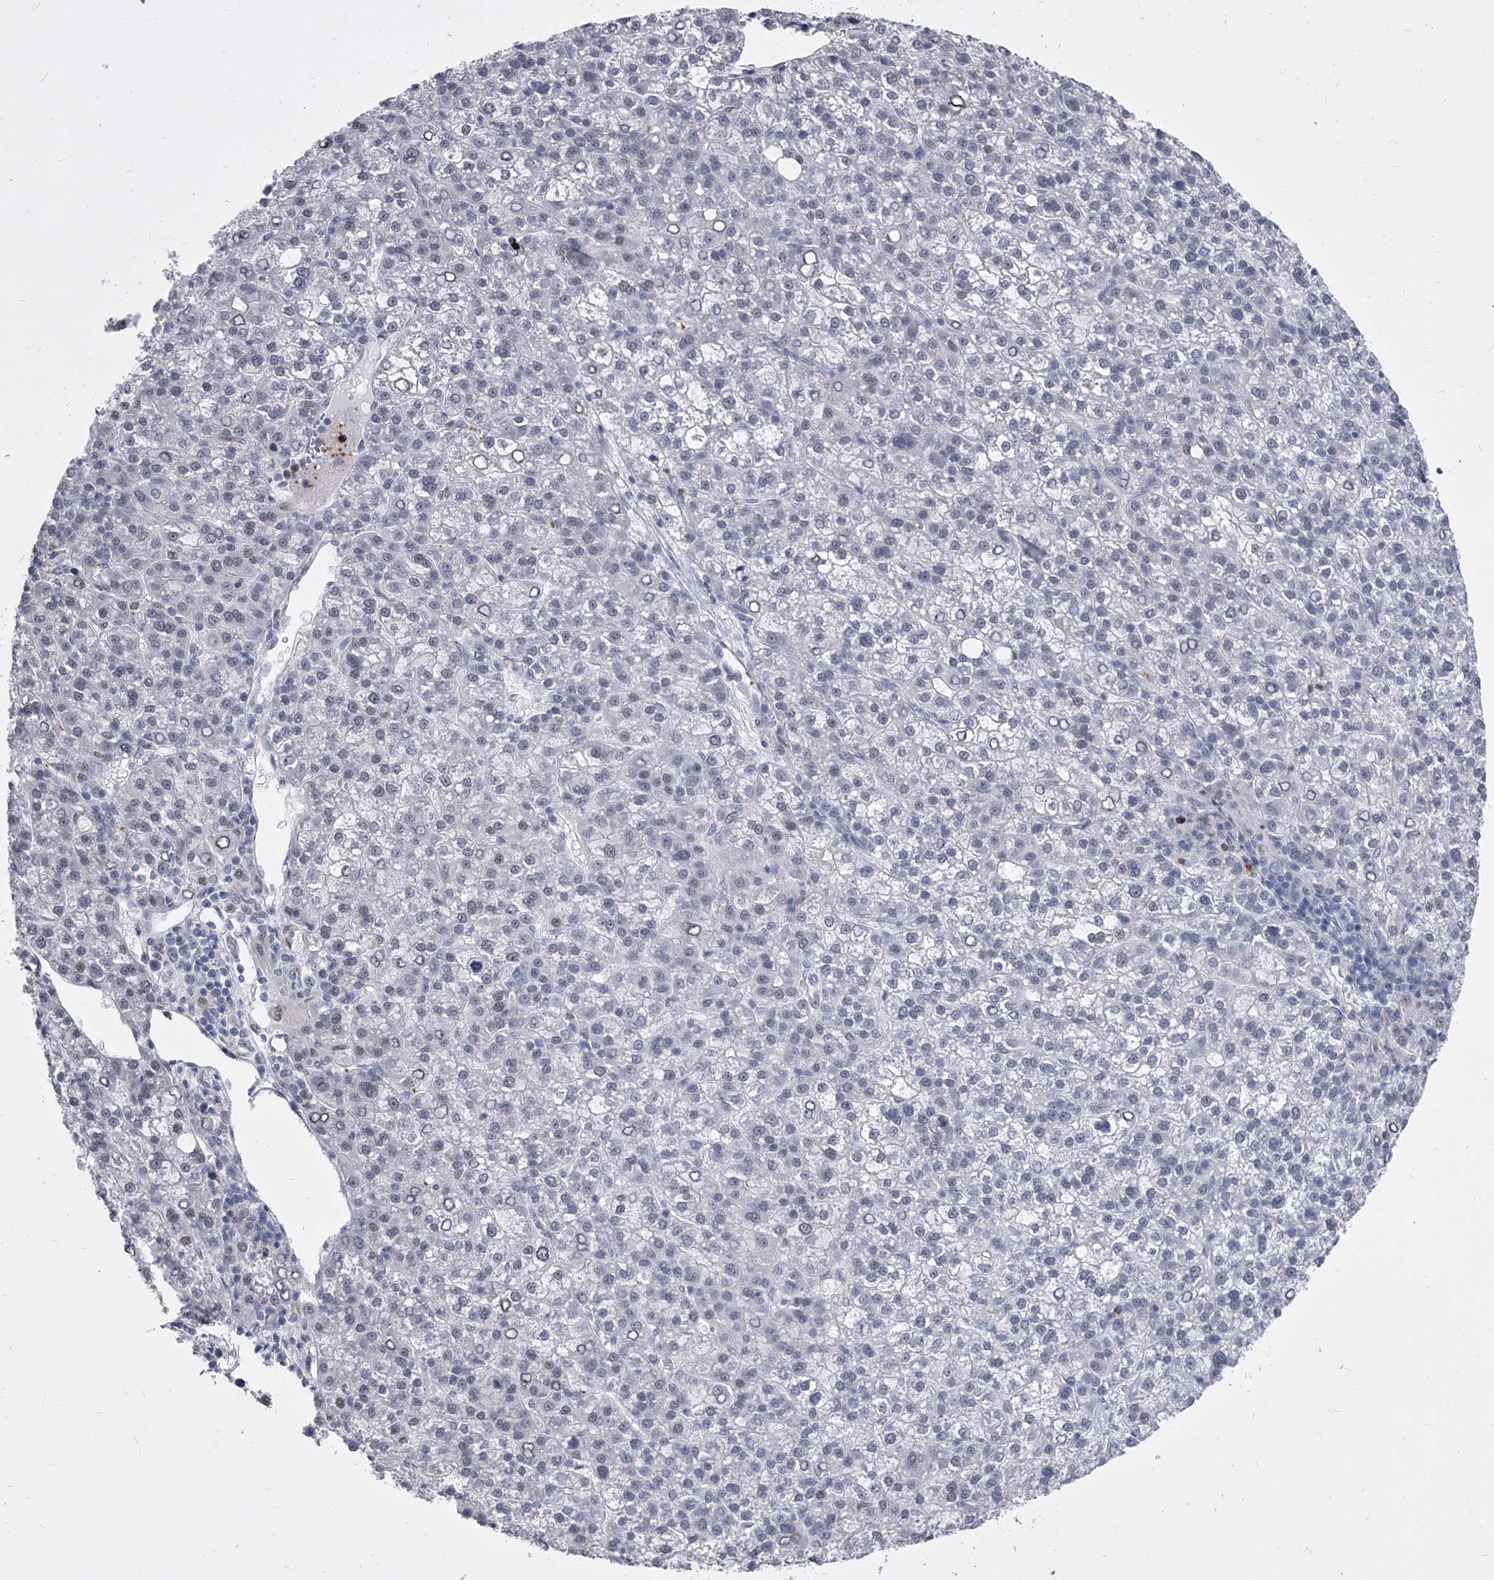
{"staining": {"intensity": "negative", "quantity": "none", "location": "none"}, "tissue": "liver cancer", "cell_type": "Tumor cells", "image_type": "cancer", "snomed": [{"axis": "morphology", "description": "Carcinoma, Hepatocellular, NOS"}, {"axis": "topography", "description": "Liver"}], "caption": "This micrograph is of liver cancer (hepatocellular carcinoma) stained with IHC to label a protein in brown with the nuclei are counter-stained blue. There is no positivity in tumor cells. (Stains: DAB immunohistochemistry with hematoxylin counter stain, Microscopy: brightfield microscopy at high magnification).", "gene": "EVA1C", "patient": {"sex": "female", "age": 58}}